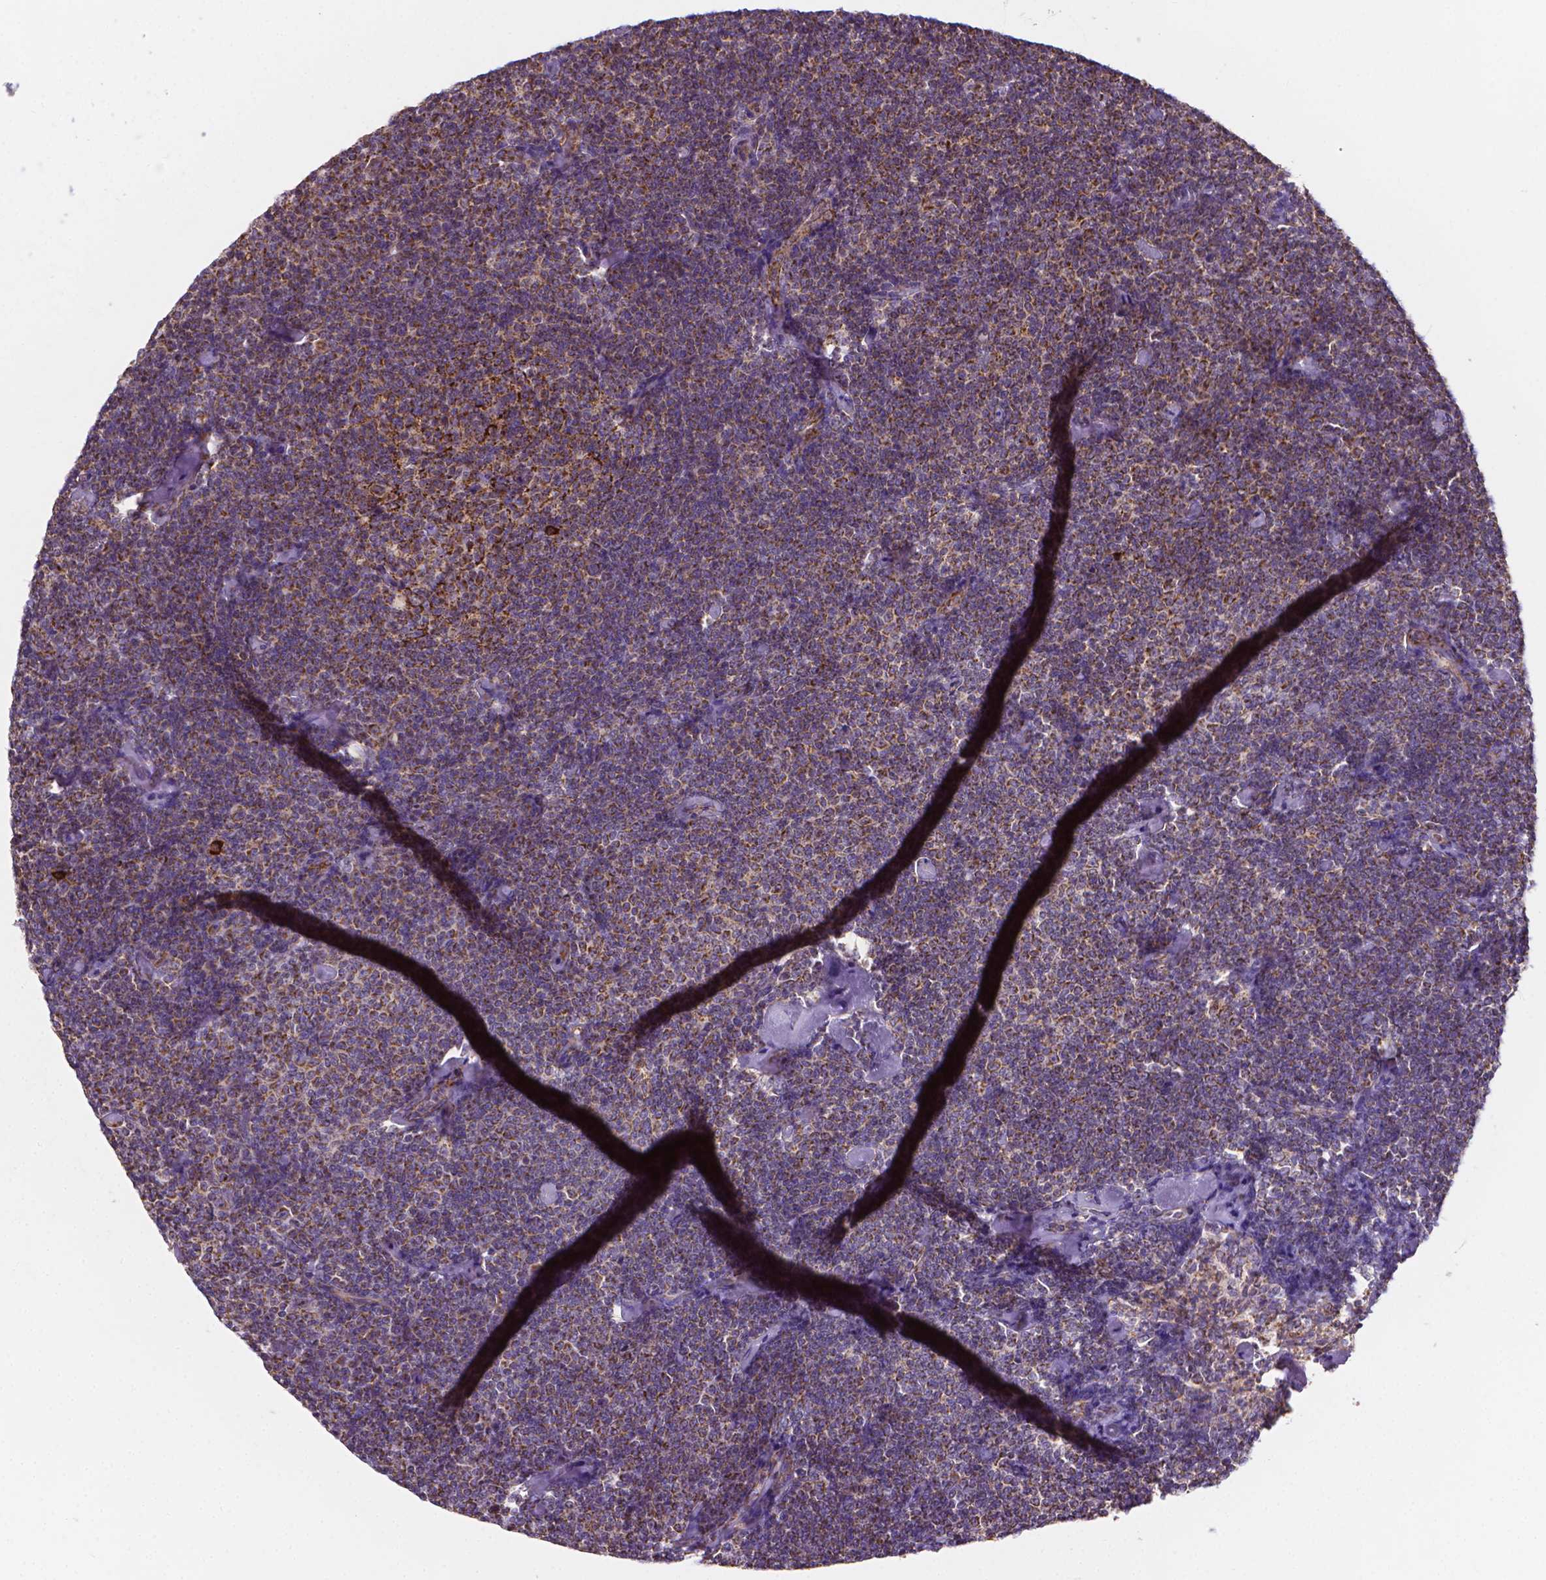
{"staining": {"intensity": "moderate", "quantity": ">75%", "location": "cytoplasmic/membranous"}, "tissue": "lymphoma", "cell_type": "Tumor cells", "image_type": "cancer", "snomed": [{"axis": "morphology", "description": "Malignant lymphoma, non-Hodgkin's type, Low grade"}, {"axis": "topography", "description": "Lymph node"}], "caption": "Immunohistochemical staining of lymphoma displays moderate cytoplasmic/membranous protein positivity in about >75% of tumor cells.", "gene": "SNCAIP", "patient": {"sex": "male", "age": 81}}